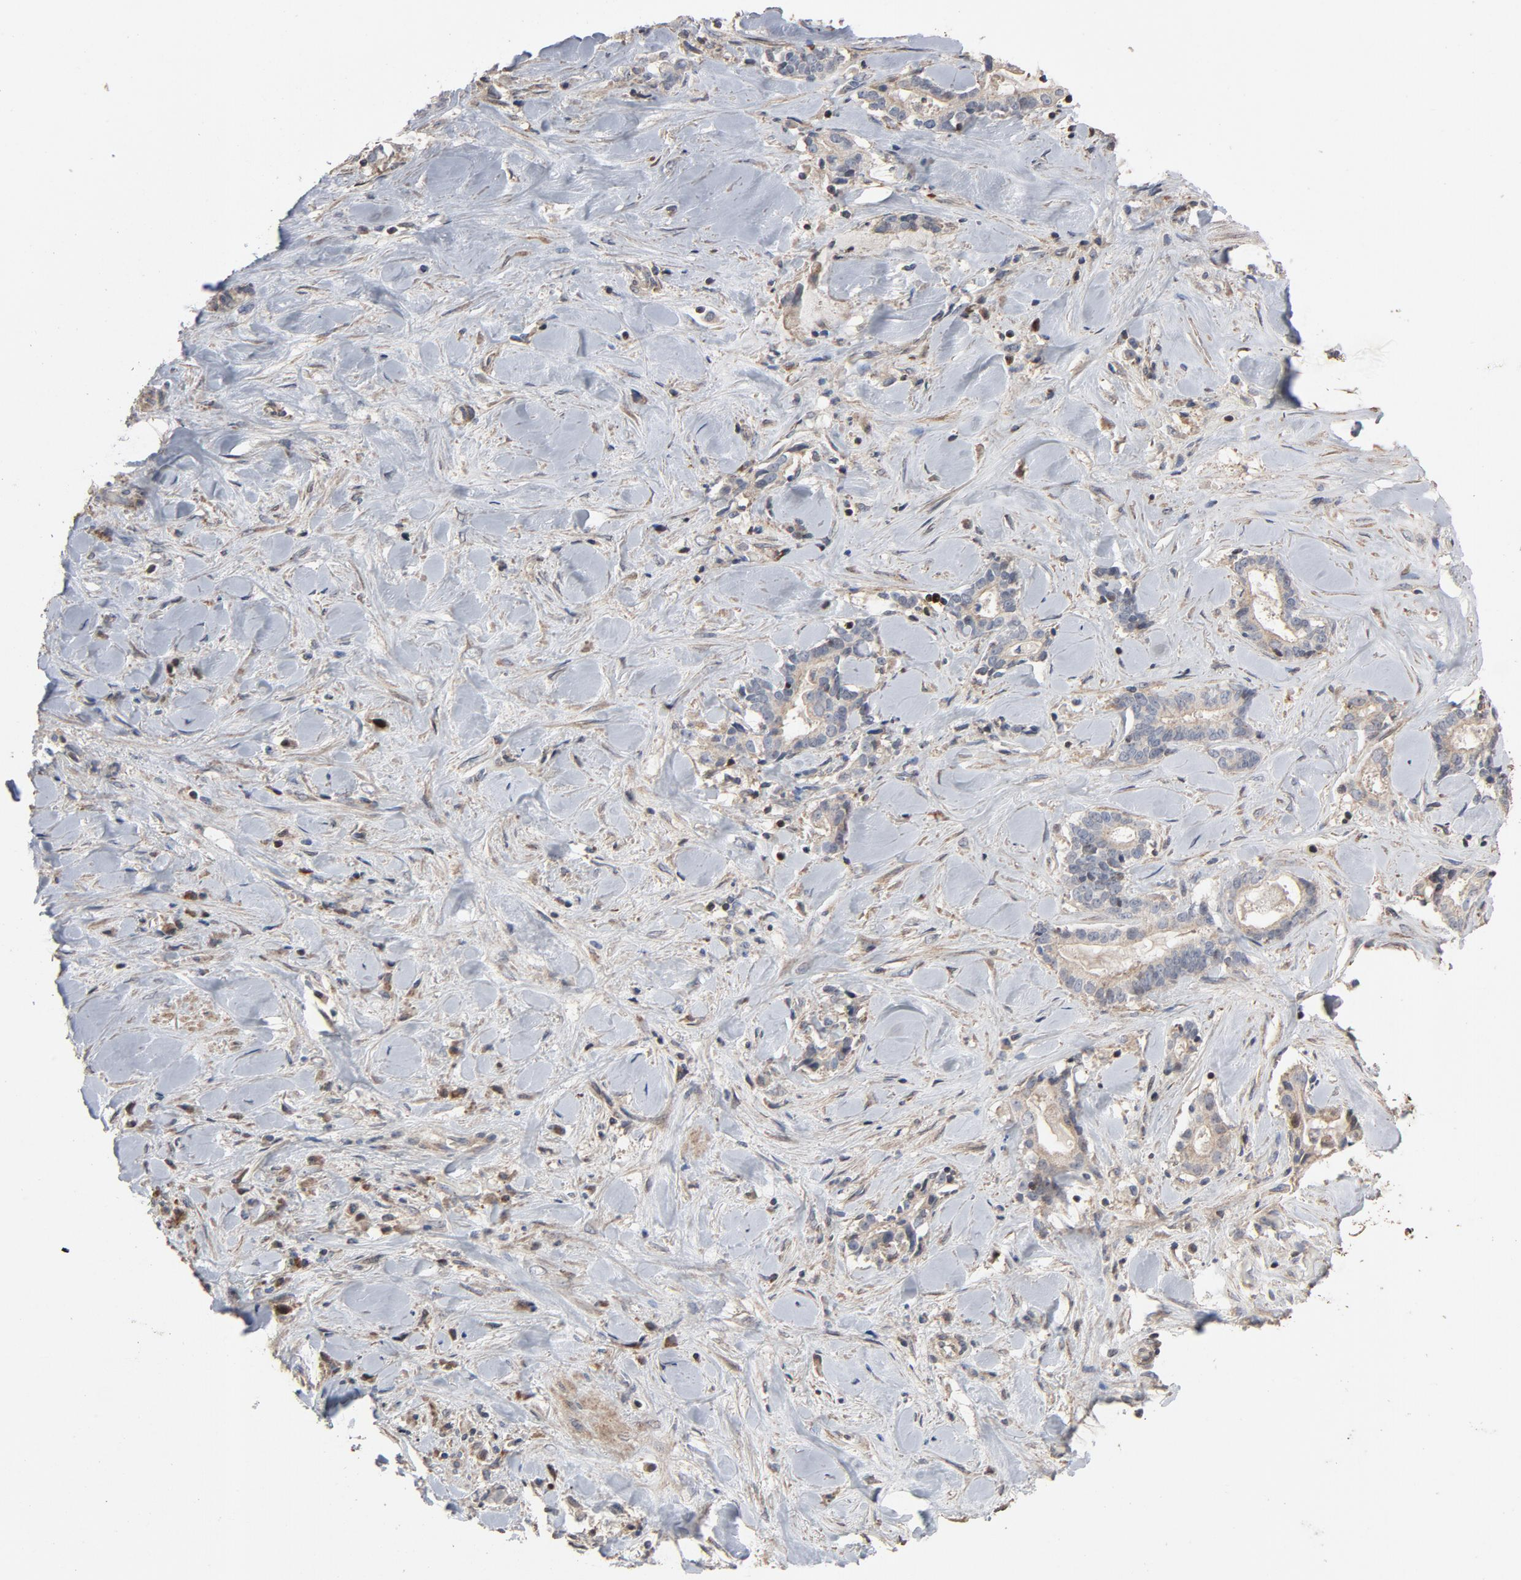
{"staining": {"intensity": "weak", "quantity": ">75%", "location": "cytoplasmic/membranous"}, "tissue": "liver cancer", "cell_type": "Tumor cells", "image_type": "cancer", "snomed": [{"axis": "morphology", "description": "Cholangiocarcinoma"}, {"axis": "topography", "description": "Liver"}], "caption": "This is an image of immunohistochemistry staining of liver cancer (cholangiocarcinoma), which shows weak staining in the cytoplasmic/membranous of tumor cells.", "gene": "CDK6", "patient": {"sex": "male", "age": 57}}